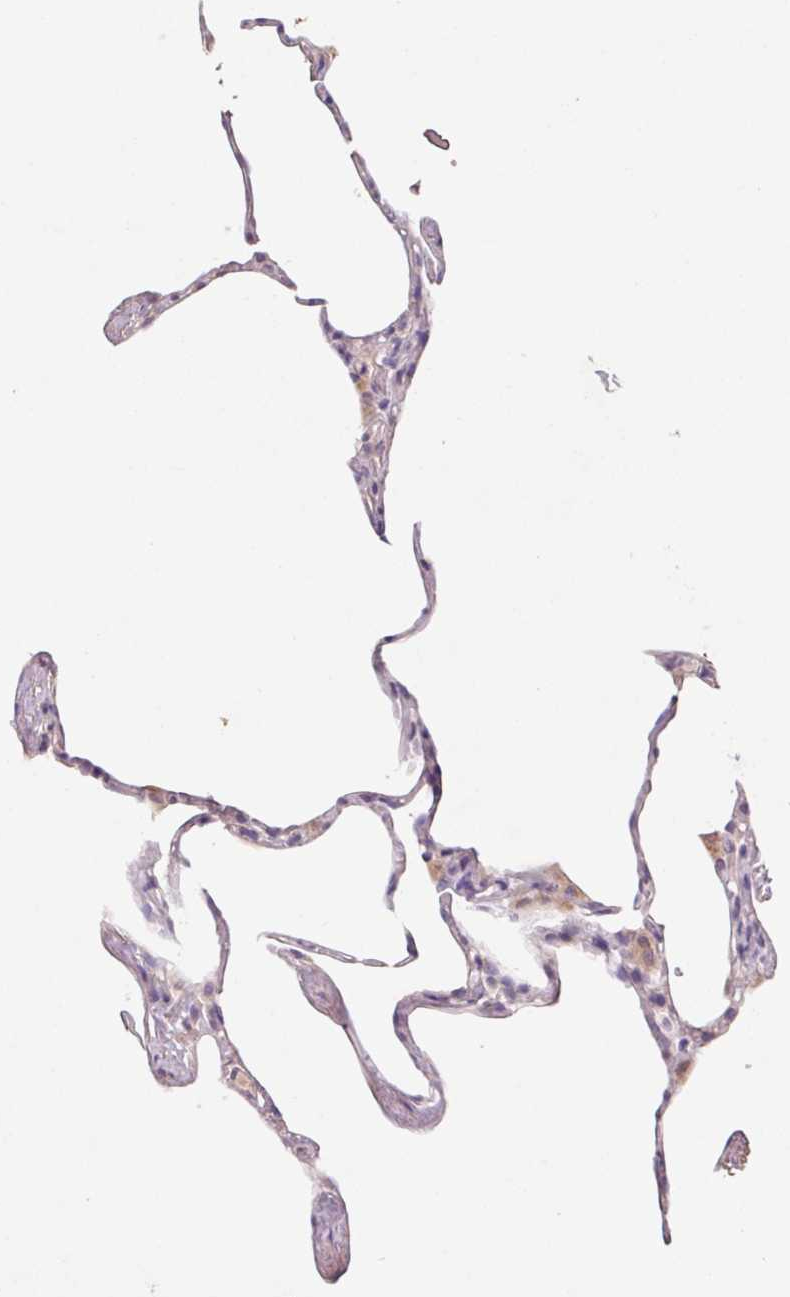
{"staining": {"intensity": "weak", "quantity": "<25%", "location": "cytoplasmic/membranous"}, "tissue": "lung", "cell_type": "Alveolar cells", "image_type": "normal", "snomed": [{"axis": "morphology", "description": "Normal tissue, NOS"}, {"axis": "topography", "description": "Lung"}], "caption": "Immunohistochemical staining of normal lung shows no significant staining in alveolar cells.", "gene": "GRM2", "patient": {"sex": "male", "age": 65}}